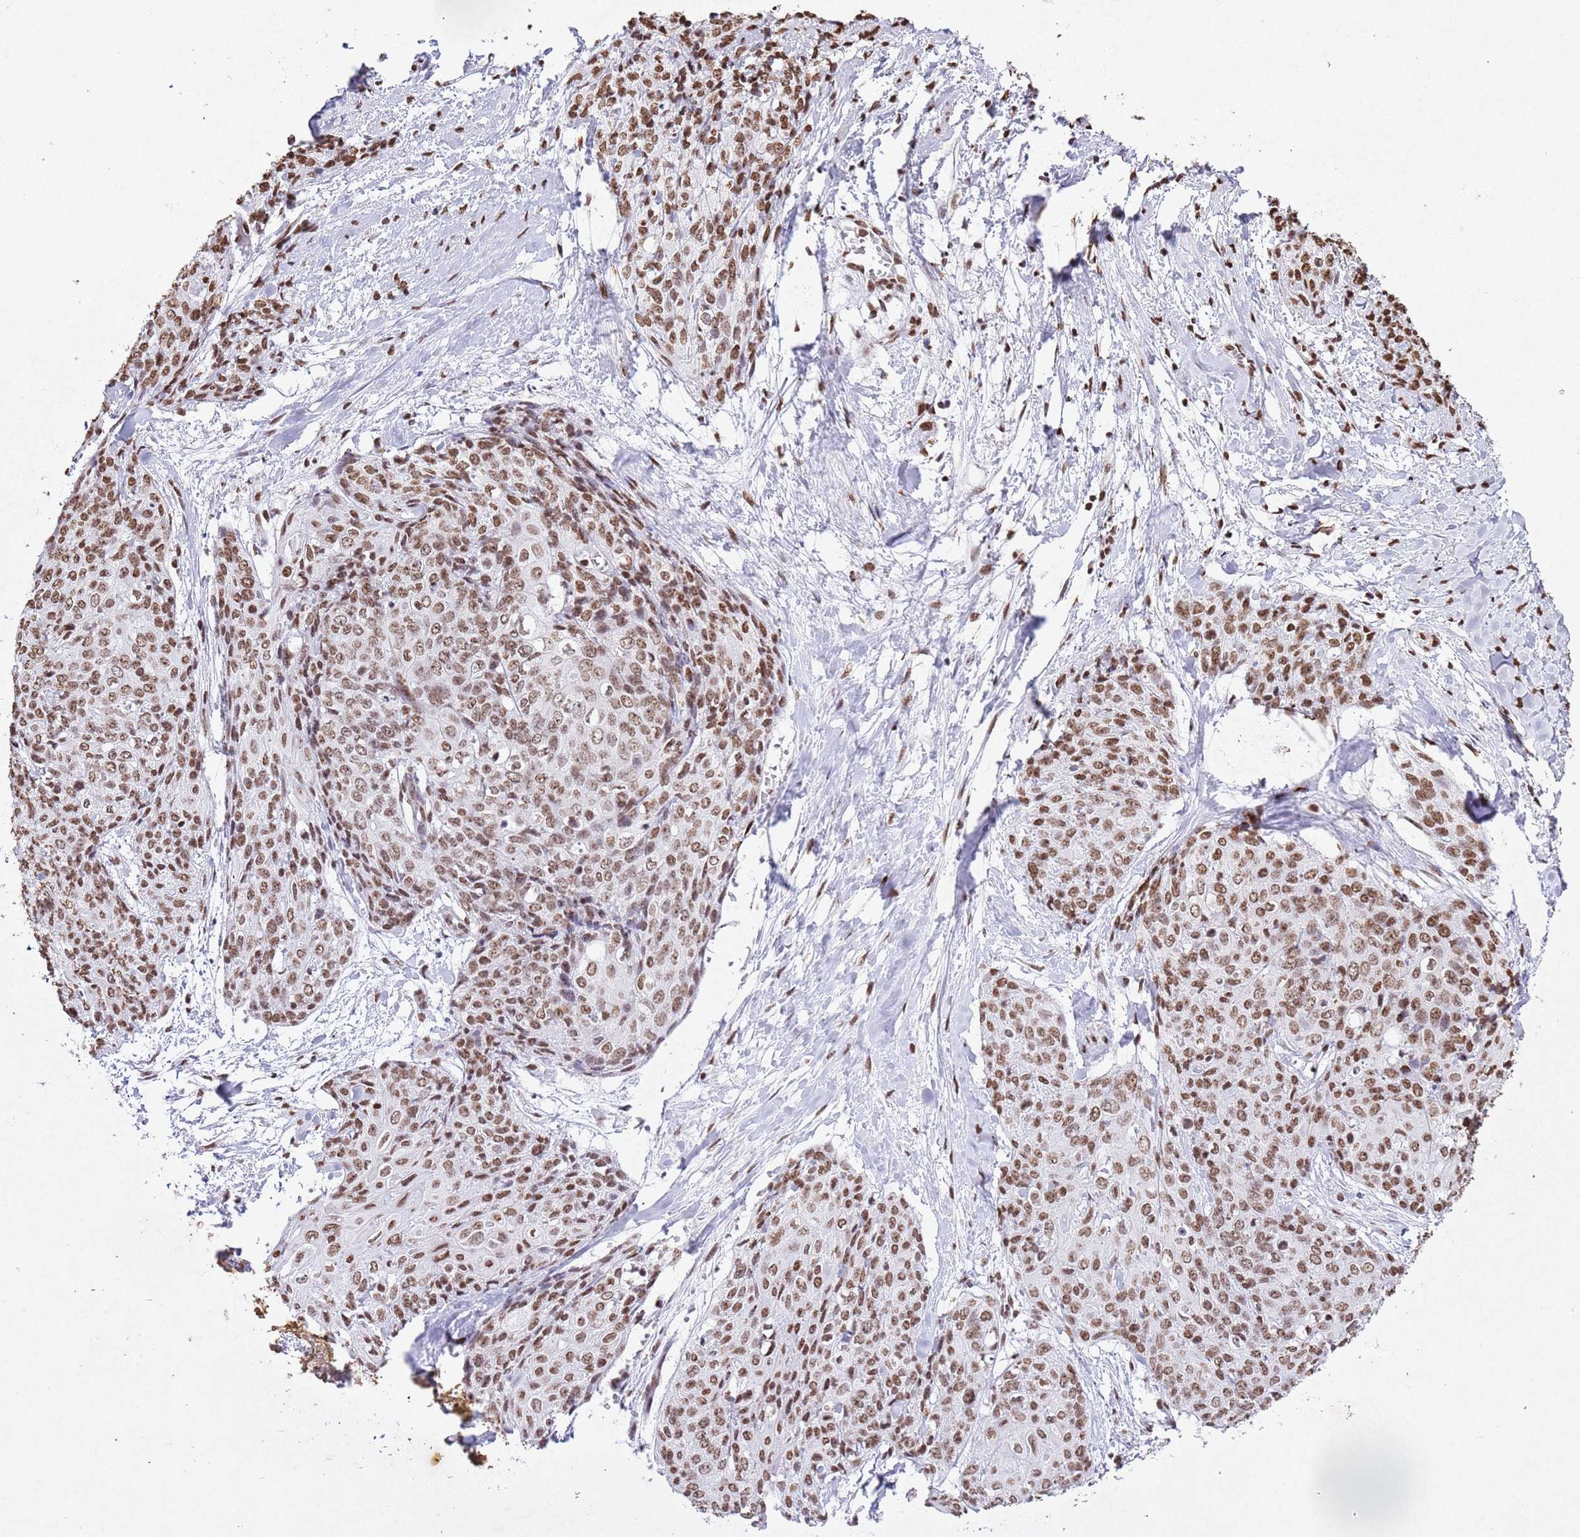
{"staining": {"intensity": "moderate", "quantity": ">75%", "location": "nuclear"}, "tissue": "skin cancer", "cell_type": "Tumor cells", "image_type": "cancer", "snomed": [{"axis": "morphology", "description": "Squamous cell carcinoma, NOS"}, {"axis": "topography", "description": "Skin"}, {"axis": "topography", "description": "Vulva"}], "caption": "Immunohistochemistry of skin cancer exhibits medium levels of moderate nuclear staining in about >75% of tumor cells.", "gene": "BMAL1", "patient": {"sex": "female", "age": 85}}